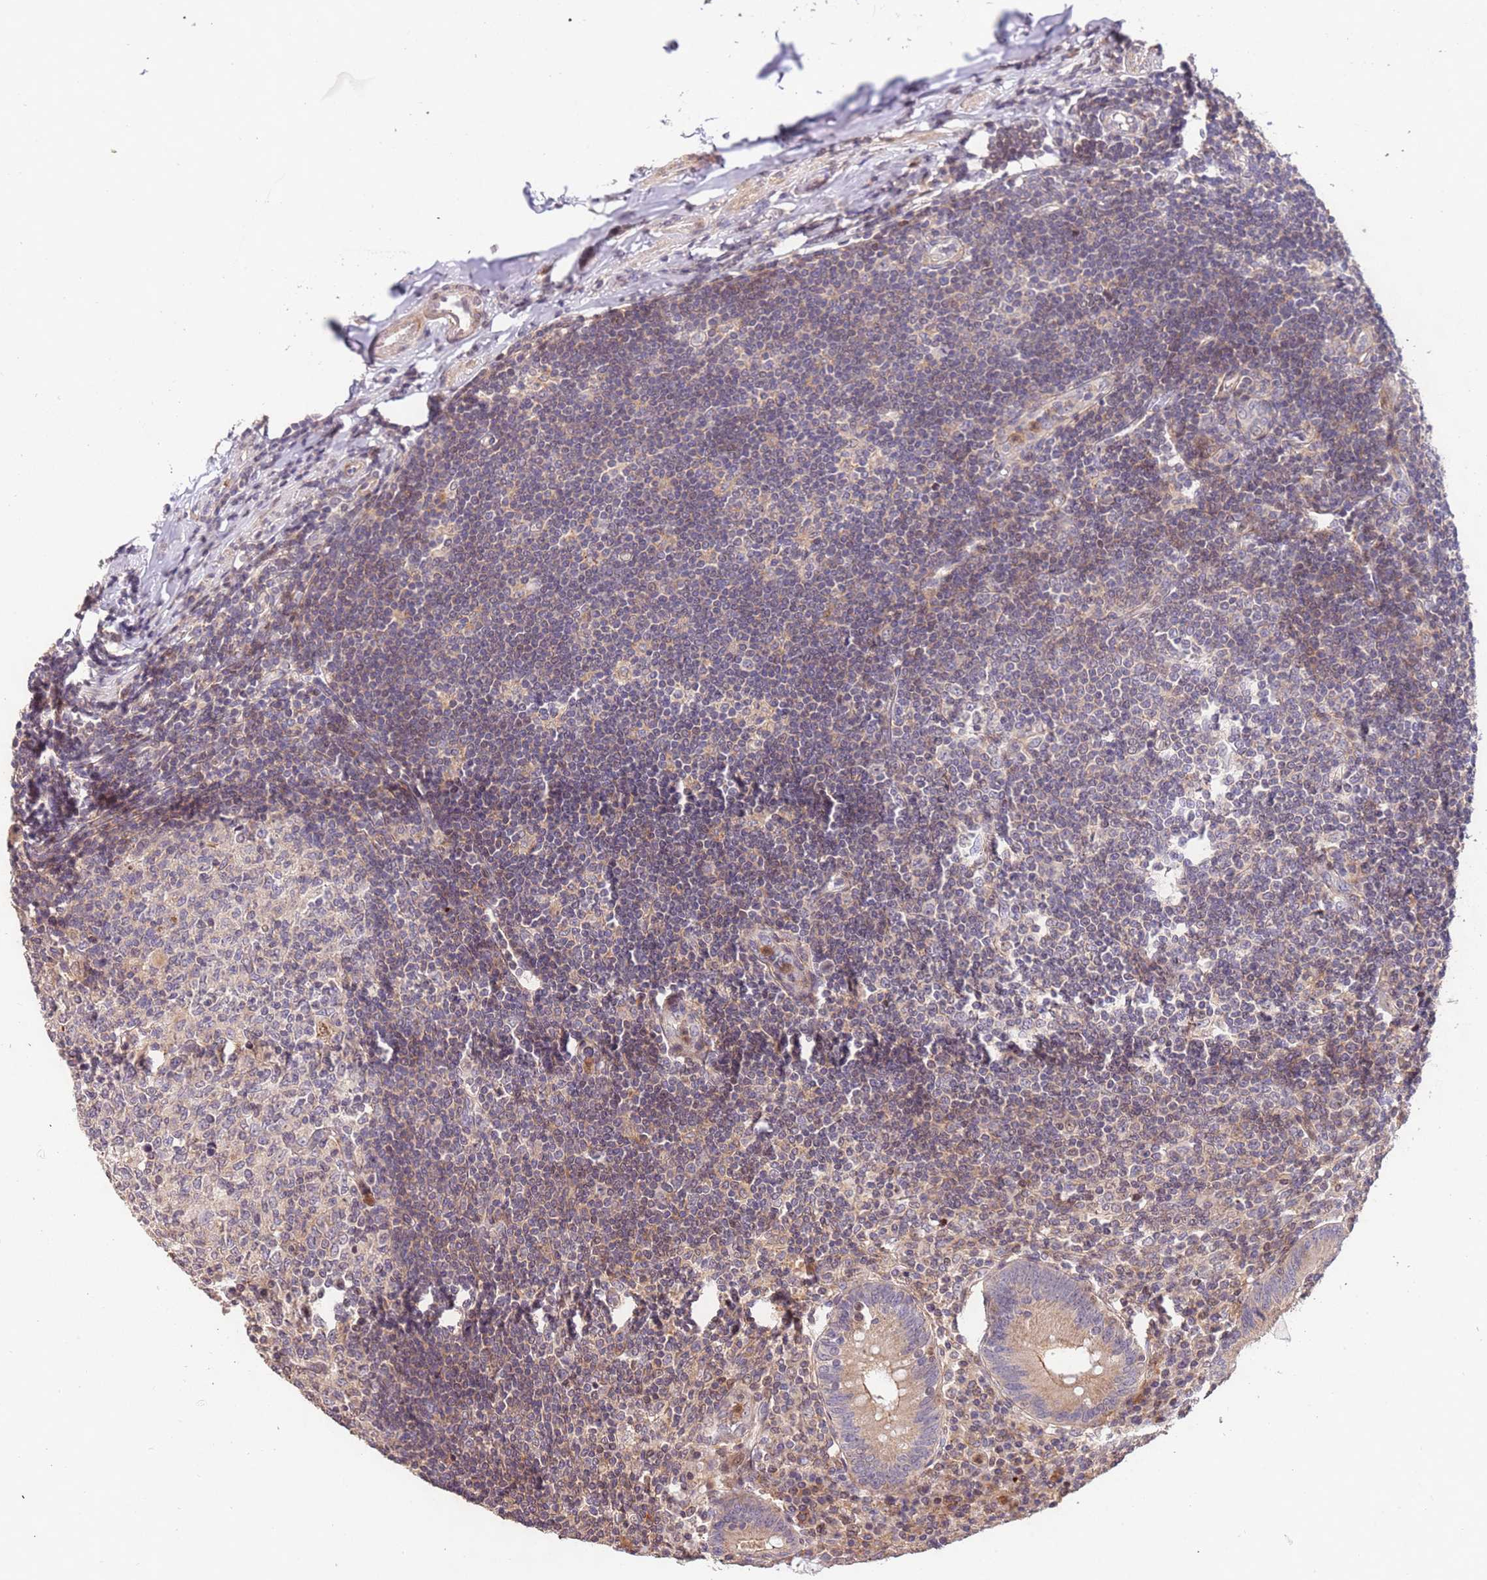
{"staining": {"intensity": "weak", "quantity": "25%-75%", "location": "cytoplasmic/membranous"}, "tissue": "appendix", "cell_type": "Glandular cells", "image_type": "normal", "snomed": [{"axis": "morphology", "description": "Normal tissue, NOS"}, {"axis": "topography", "description": "Appendix"}], "caption": "Appendix stained with a brown dye exhibits weak cytoplasmic/membranous positive staining in about 25%-75% of glandular cells.", "gene": "SLC16A4", "patient": {"sex": "female", "age": 54}}